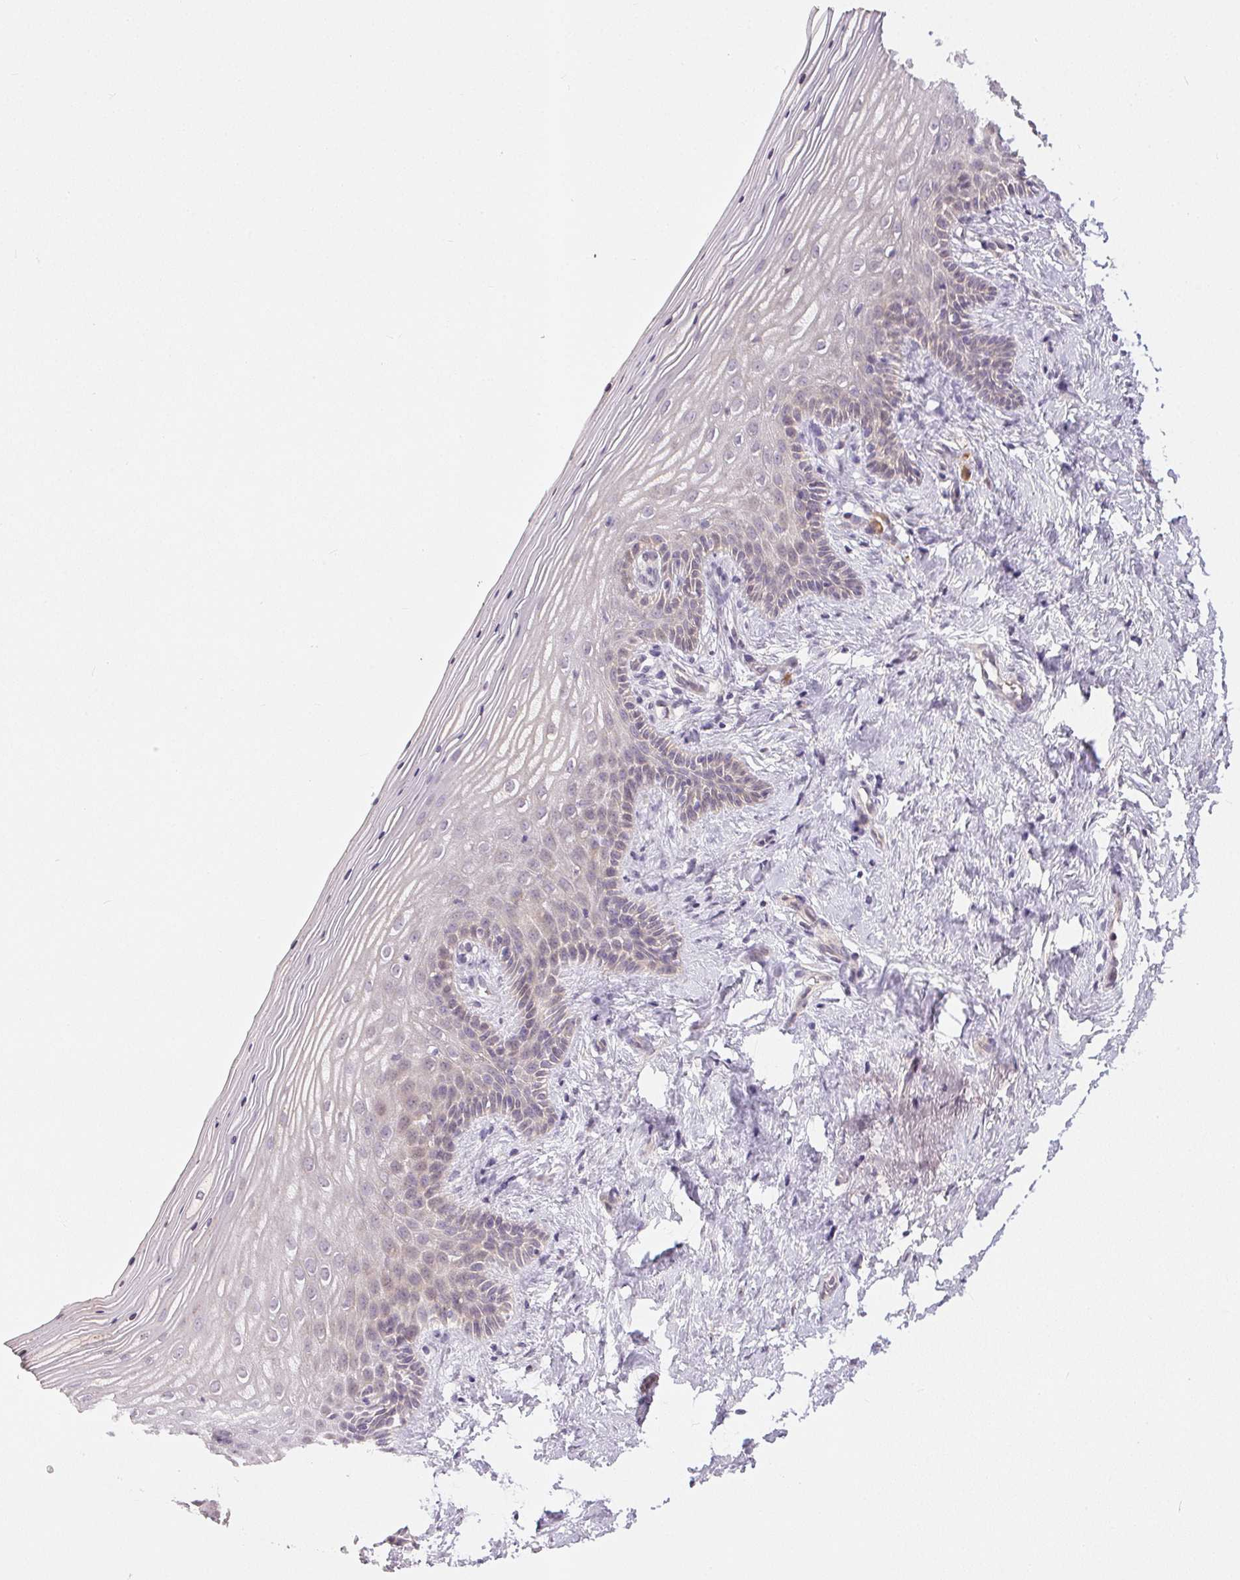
{"staining": {"intensity": "negative", "quantity": "none", "location": "none"}, "tissue": "vagina", "cell_type": "Squamous epithelial cells", "image_type": "normal", "snomed": [{"axis": "morphology", "description": "Normal tissue, NOS"}, {"axis": "topography", "description": "Vagina"}], "caption": "Protein analysis of normal vagina displays no significant expression in squamous epithelial cells.", "gene": "TTC23L", "patient": {"sex": "female", "age": 45}}